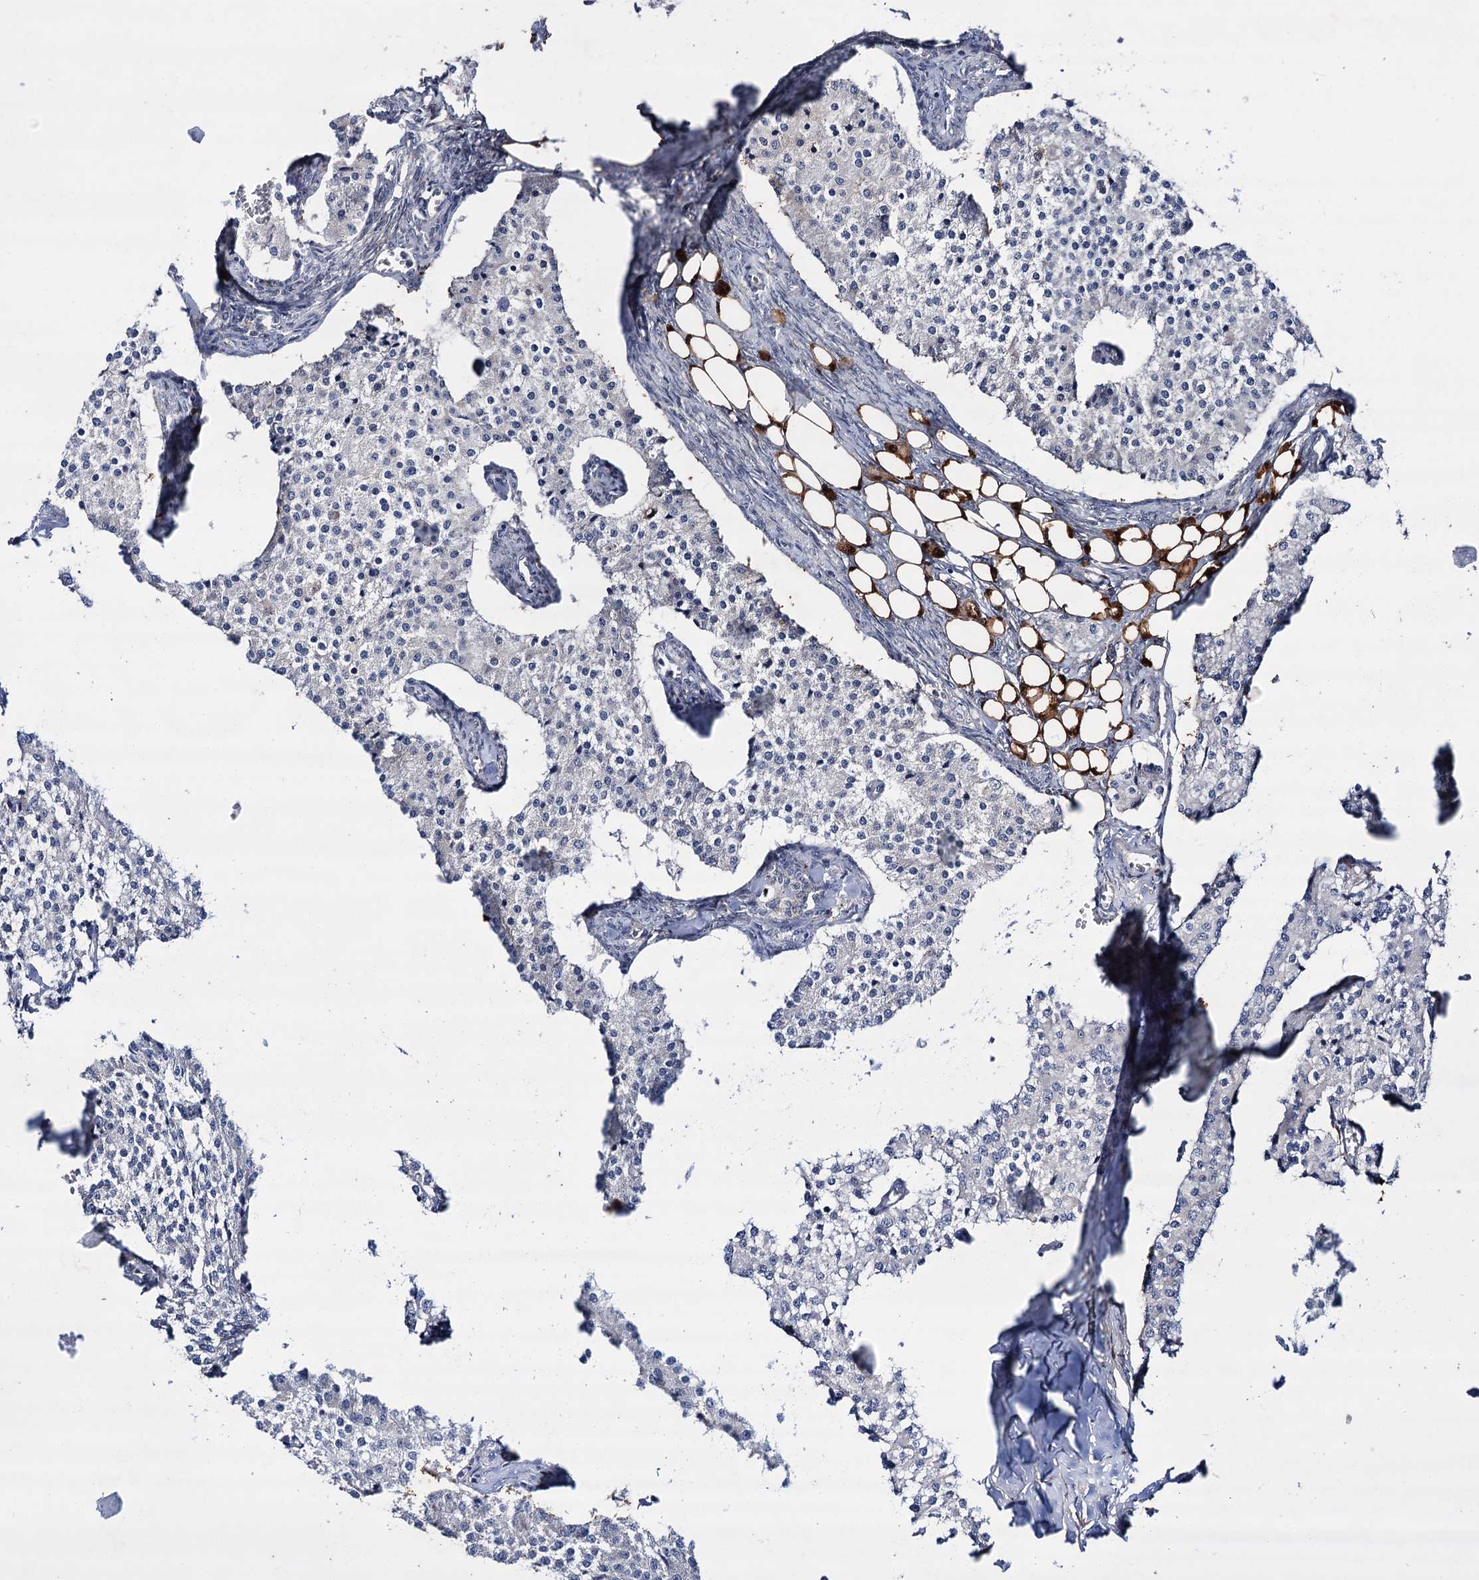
{"staining": {"intensity": "negative", "quantity": "none", "location": "none"}, "tissue": "carcinoid", "cell_type": "Tumor cells", "image_type": "cancer", "snomed": [{"axis": "morphology", "description": "Carcinoid, malignant, NOS"}, {"axis": "topography", "description": "Colon"}], "caption": "Tumor cells show no significant expression in carcinoid.", "gene": "LYZL4", "patient": {"sex": "female", "age": 52}}